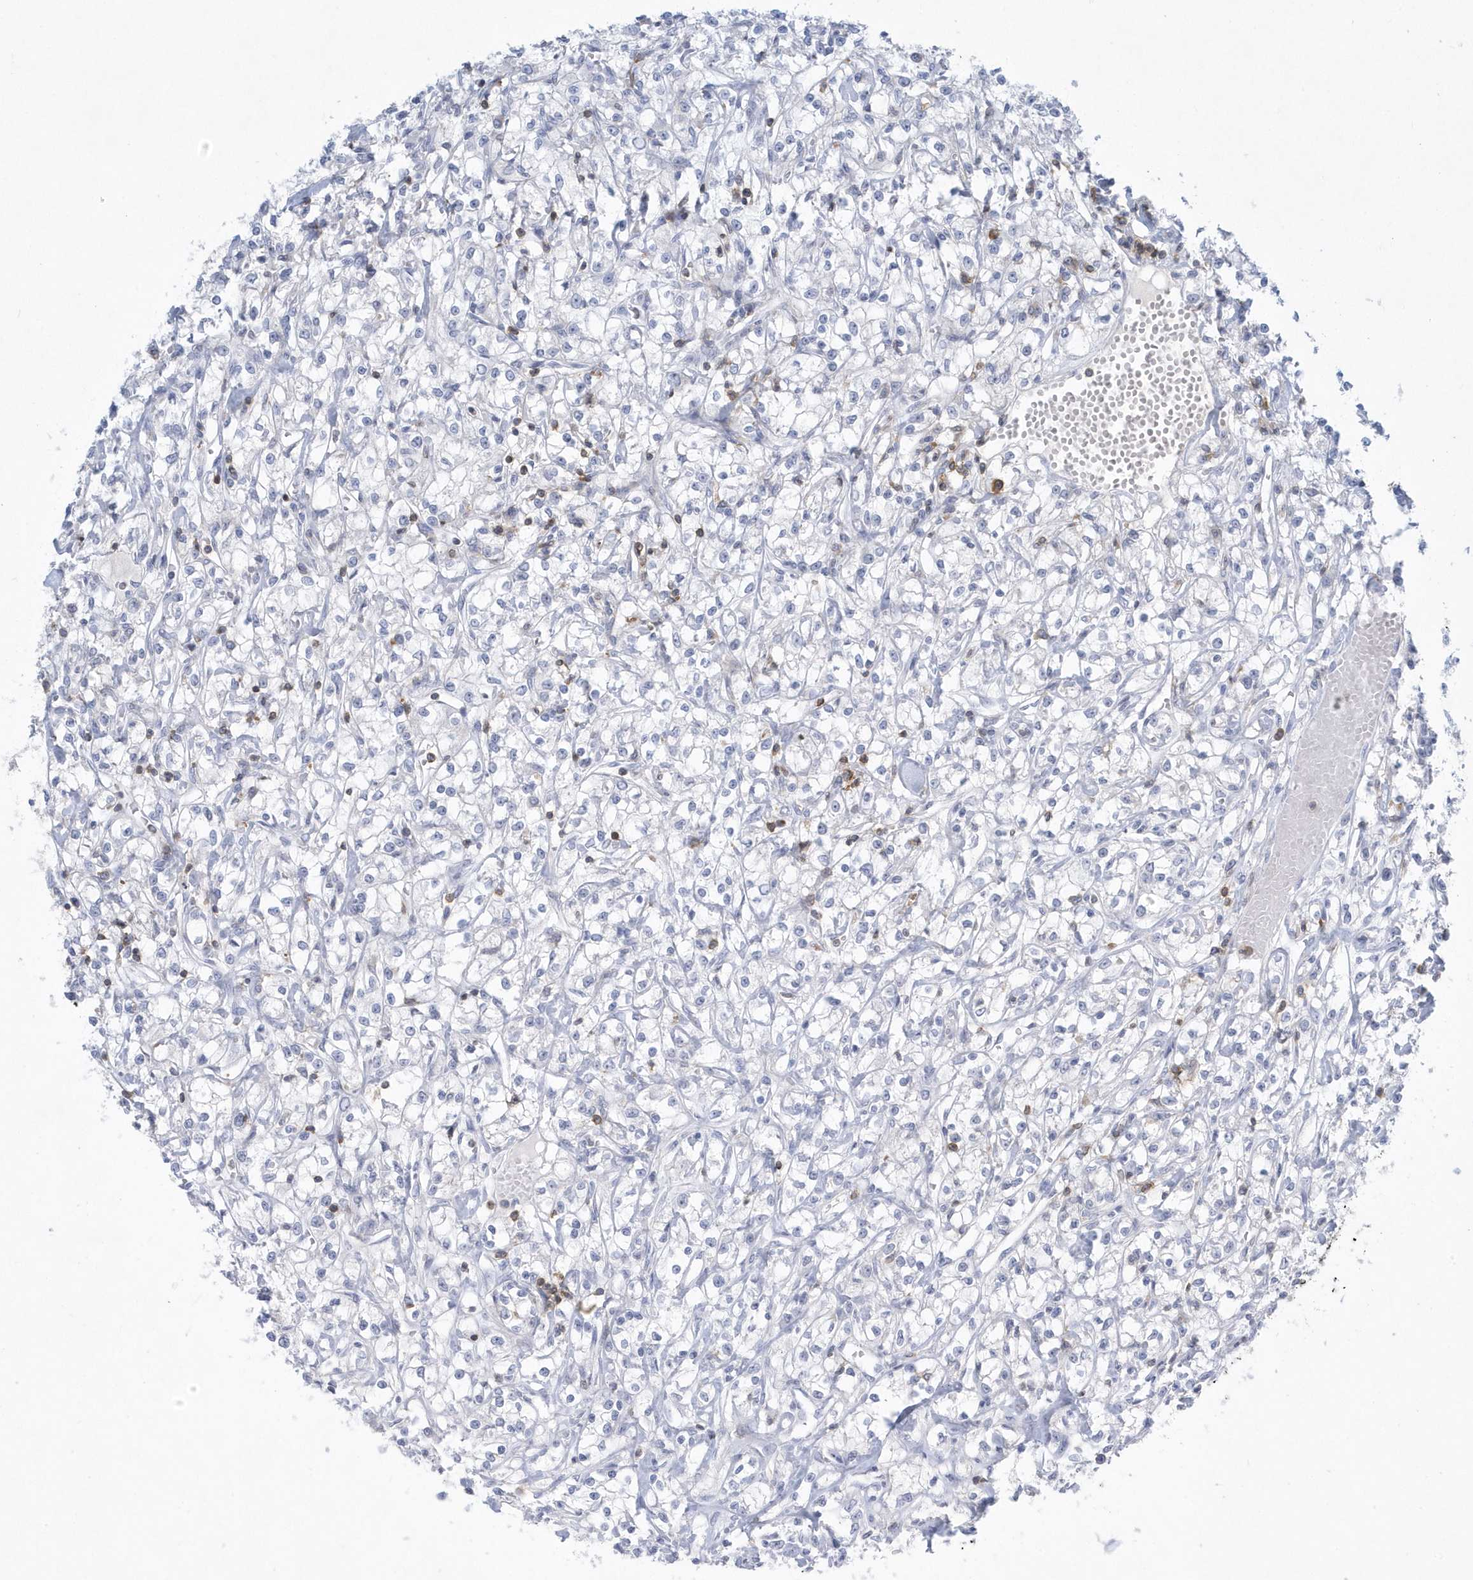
{"staining": {"intensity": "negative", "quantity": "none", "location": "none"}, "tissue": "renal cancer", "cell_type": "Tumor cells", "image_type": "cancer", "snomed": [{"axis": "morphology", "description": "Adenocarcinoma, NOS"}, {"axis": "topography", "description": "Kidney"}], "caption": "A histopathology image of renal cancer stained for a protein exhibits no brown staining in tumor cells. (IHC, brightfield microscopy, high magnification).", "gene": "PSD4", "patient": {"sex": "female", "age": 59}}